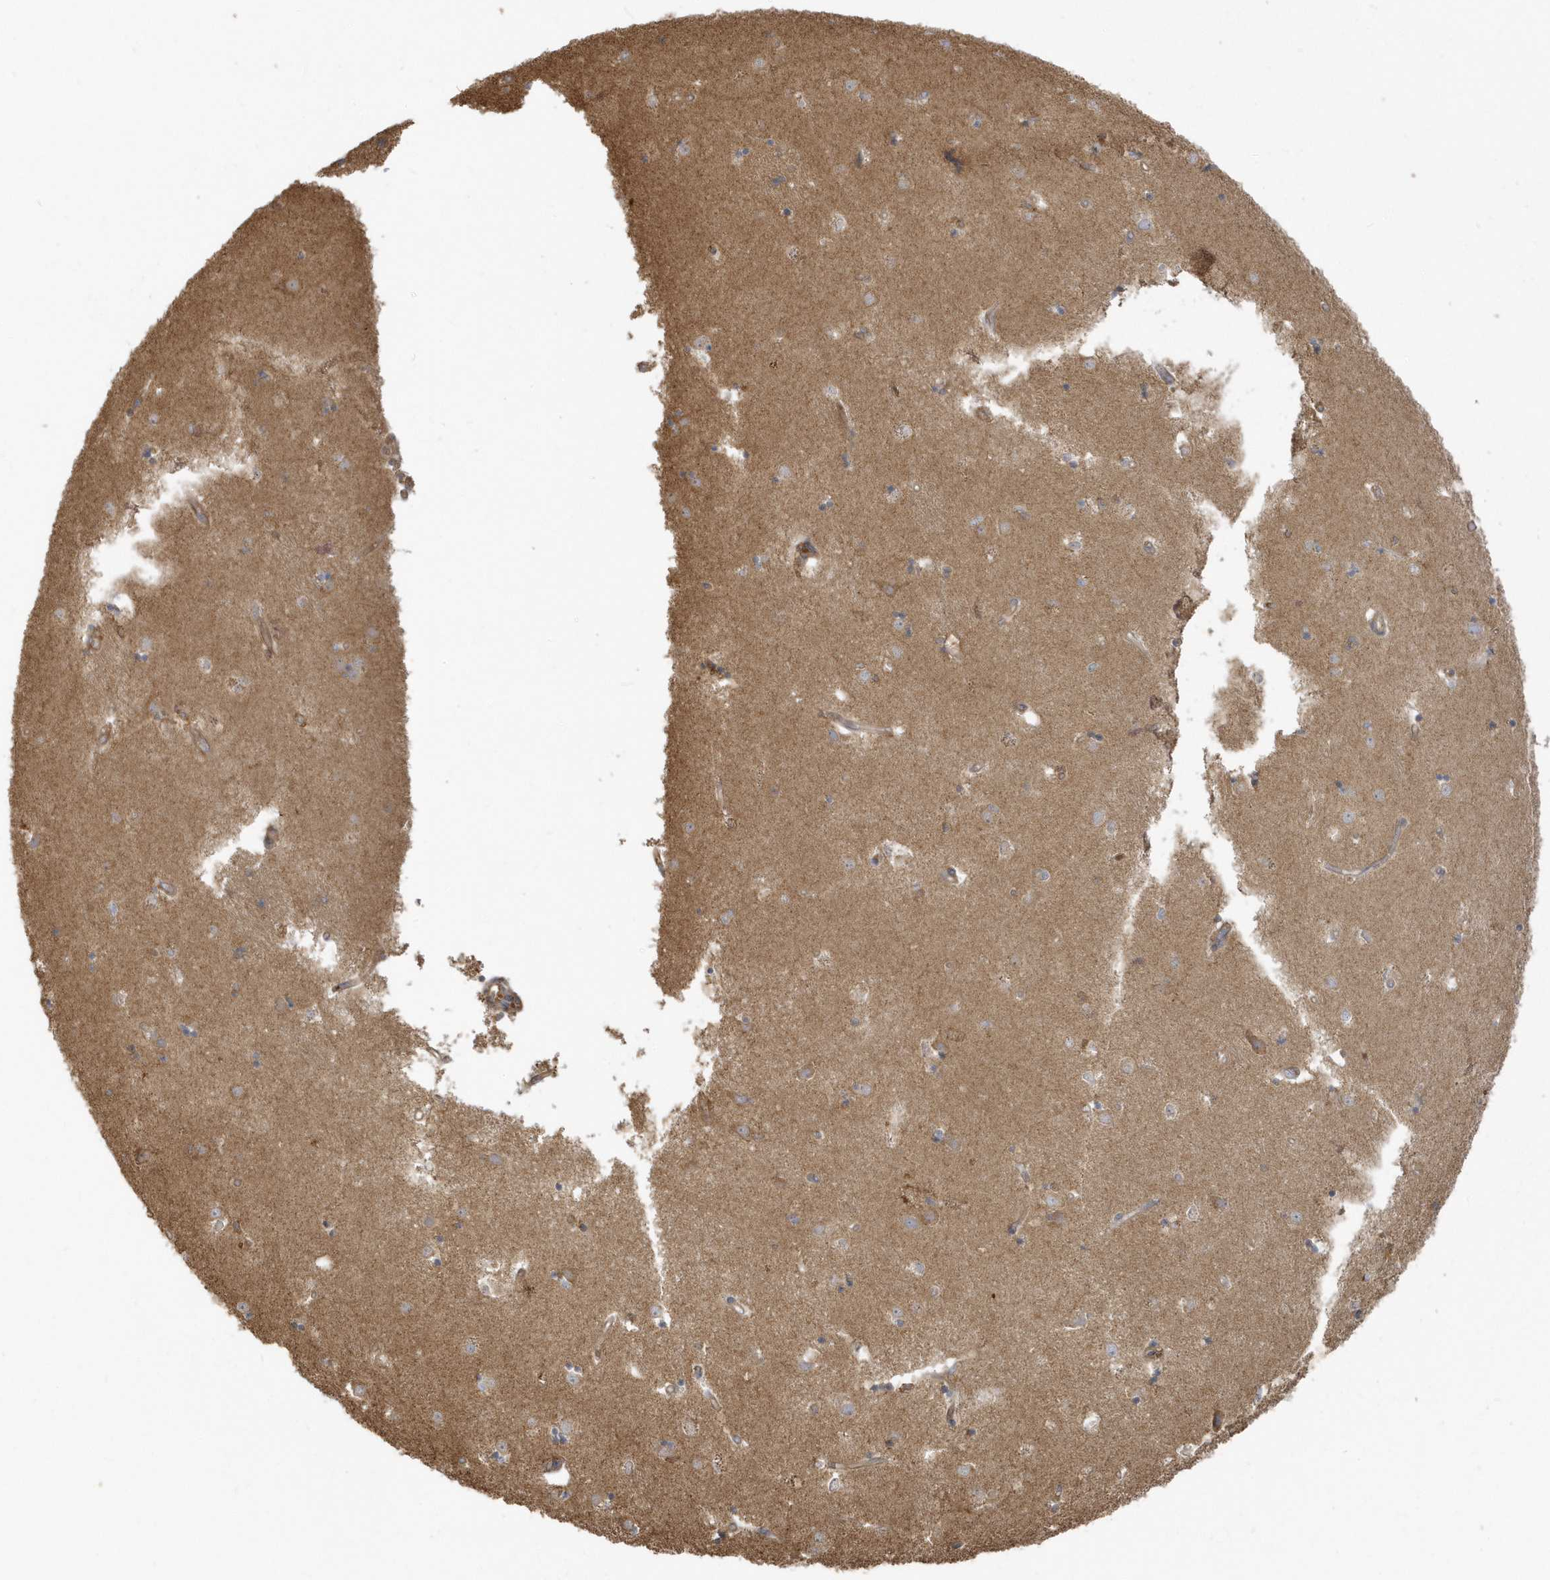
{"staining": {"intensity": "weak", "quantity": "25%-75%", "location": "cytoplasmic/membranous"}, "tissue": "caudate", "cell_type": "Glial cells", "image_type": "normal", "snomed": [{"axis": "morphology", "description": "Normal tissue, NOS"}, {"axis": "topography", "description": "Lateral ventricle wall"}], "caption": "A photomicrograph of human caudate stained for a protein demonstrates weak cytoplasmic/membranous brown staining in glial cells. The staining is performed using DAB brown chromogen to label protein expression. The nuclei are counter-stained blue using hematoxylin.", "gene": "ZBTB8A", "patient": {"sex": "male", "age": 45}}